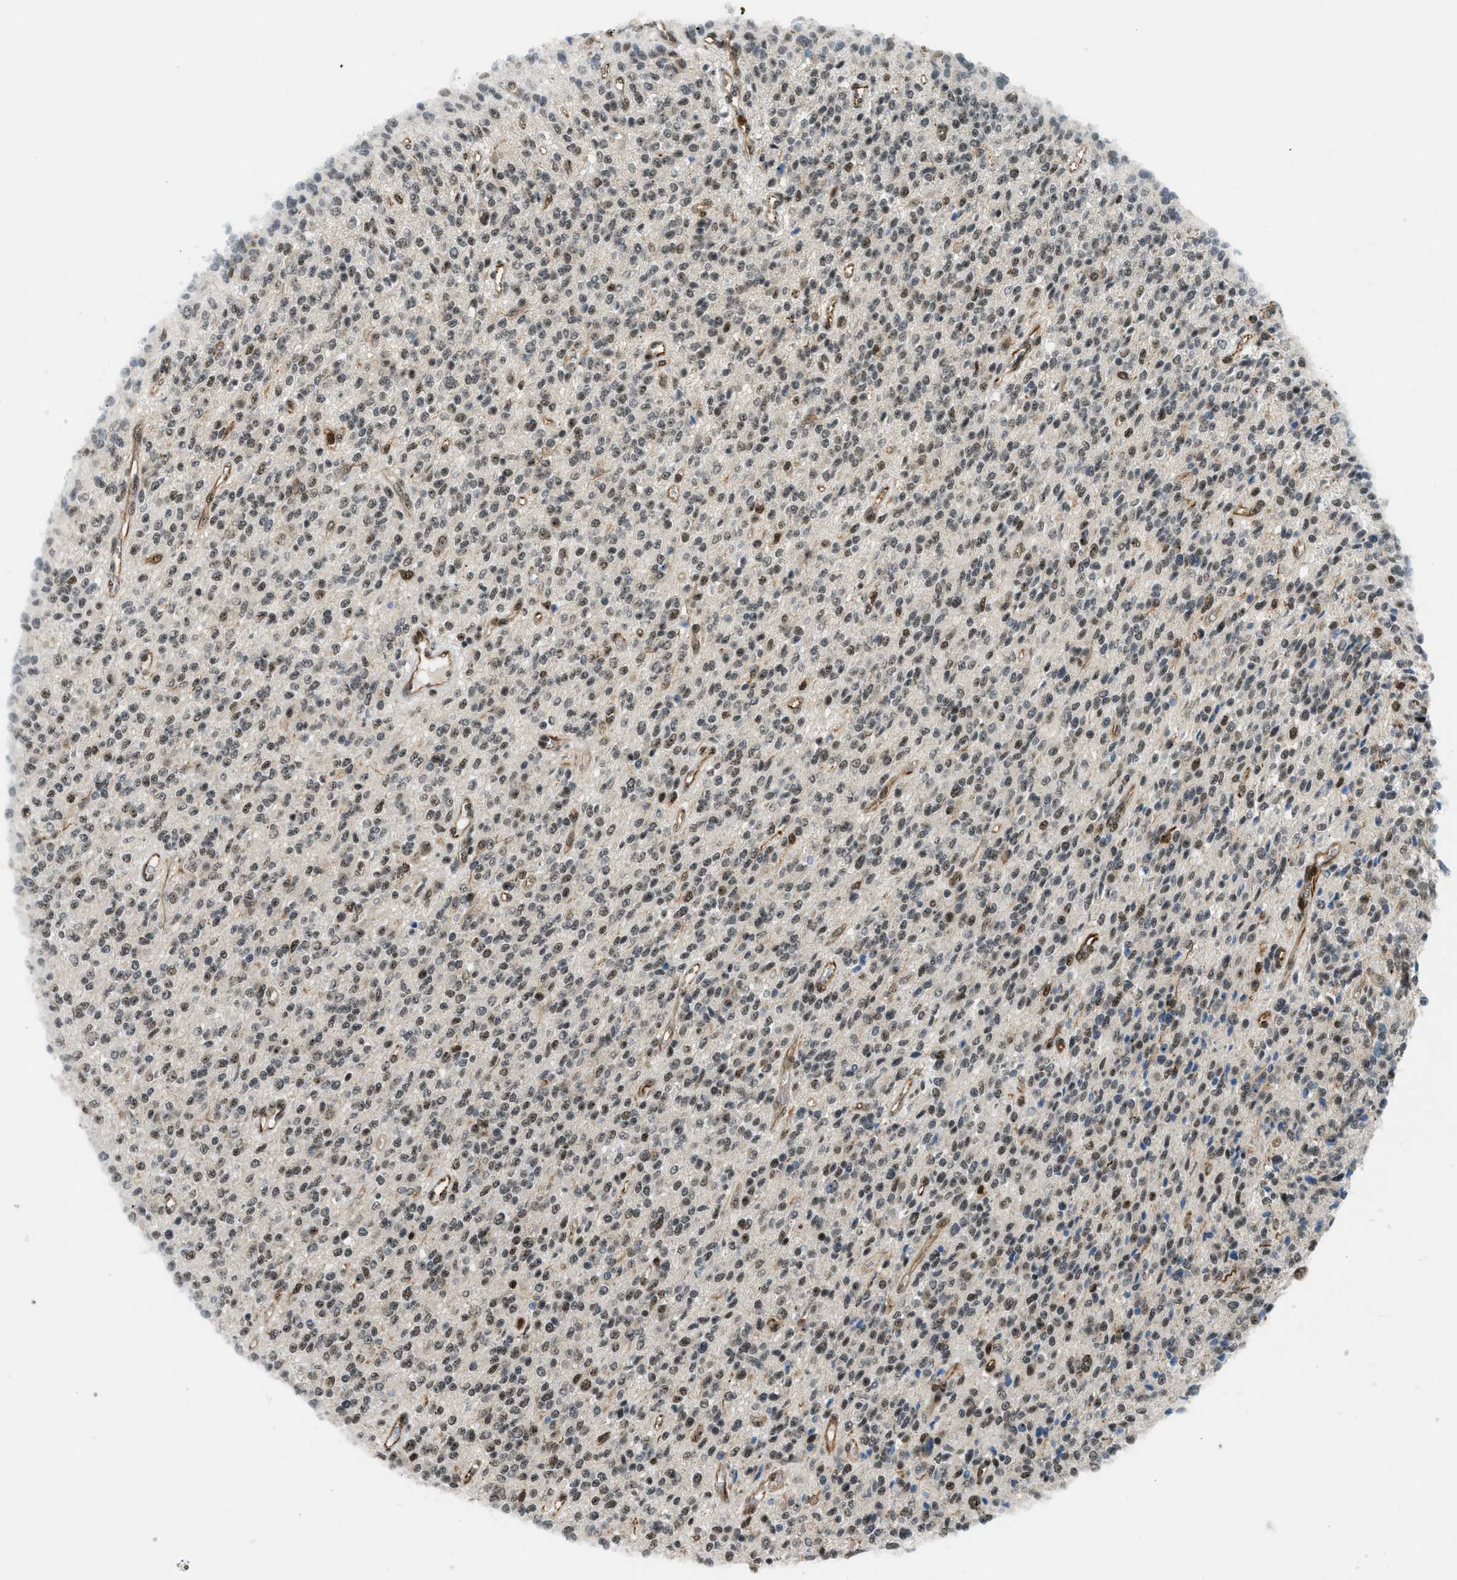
{"staining": {"intensity": "moderate", "quantity": "25%-75%", "location": "nuclear"}, "tissue": "glioma", "cell_type": "Tumor cells", "image_type": "cancer", "snomed": [{"axis": "morphology", "description": "Glioma, malignant, High grade"}, {"axis": "topography", "description": "Brain"}], "caption": "Immunohistochemistry (DAB) staining of glioma reveals moderate nuclear protein staining in approximately 25%-75% of tumor cells. (brown staining indicates protein expression, while blue staining denotes nuclei).", "gene": "E2F1", "patient": {"sex": "male", "age": 34}}